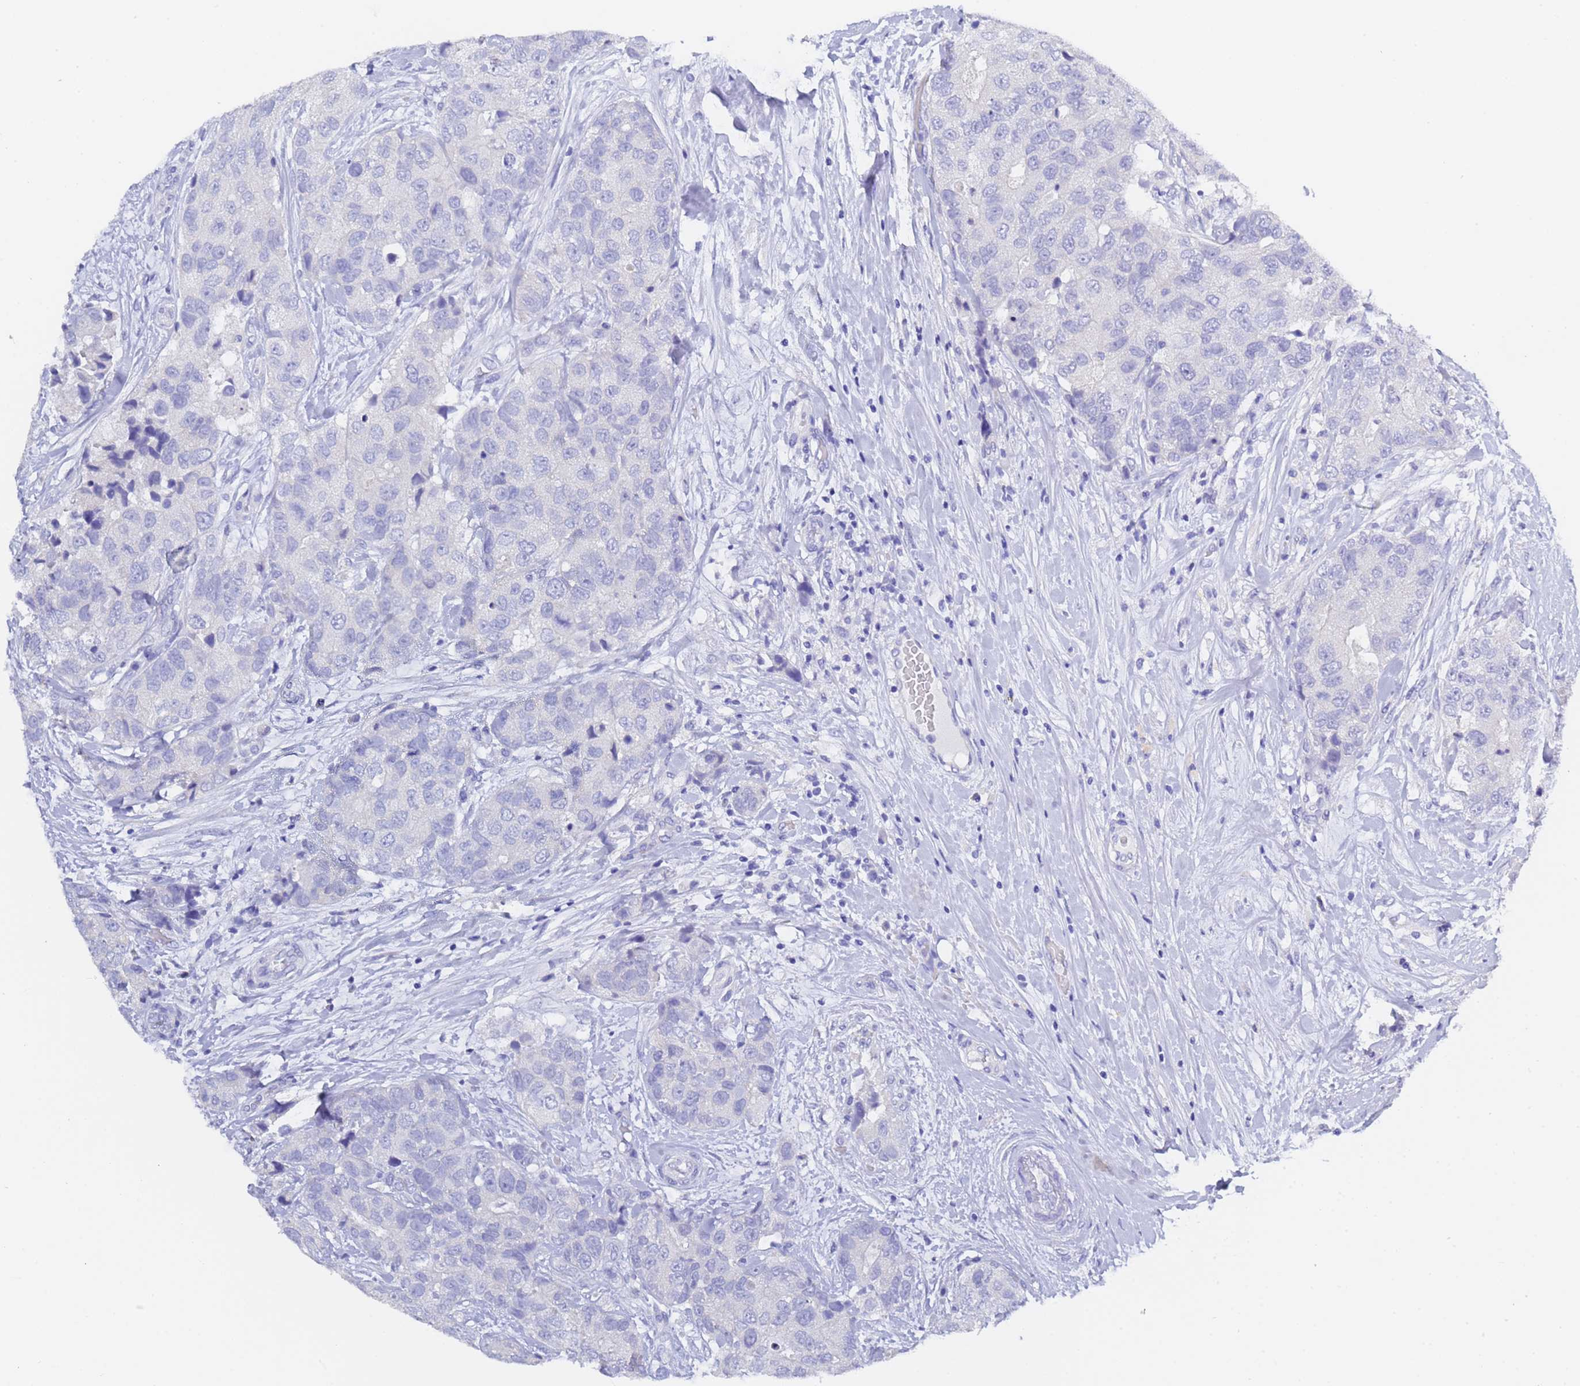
{"staining": {"intensity": "negative", "quantity": "none", "location": "none"}, "tissue": "breast cancer", "cell_type": "Tumor cells", "image_type": "cancer", "snomed": [{"axis": "morphology", "description": "Duct carcinoma"}, {"axis": "topography", "description": "Breast"}], "caption": "Breast intraductal carcinoma was stained to show a protein in brown. There is no significant positivity in tumor cells.", "gene": "GABRA1", "patient": {"sex": "female", "age": 62}}